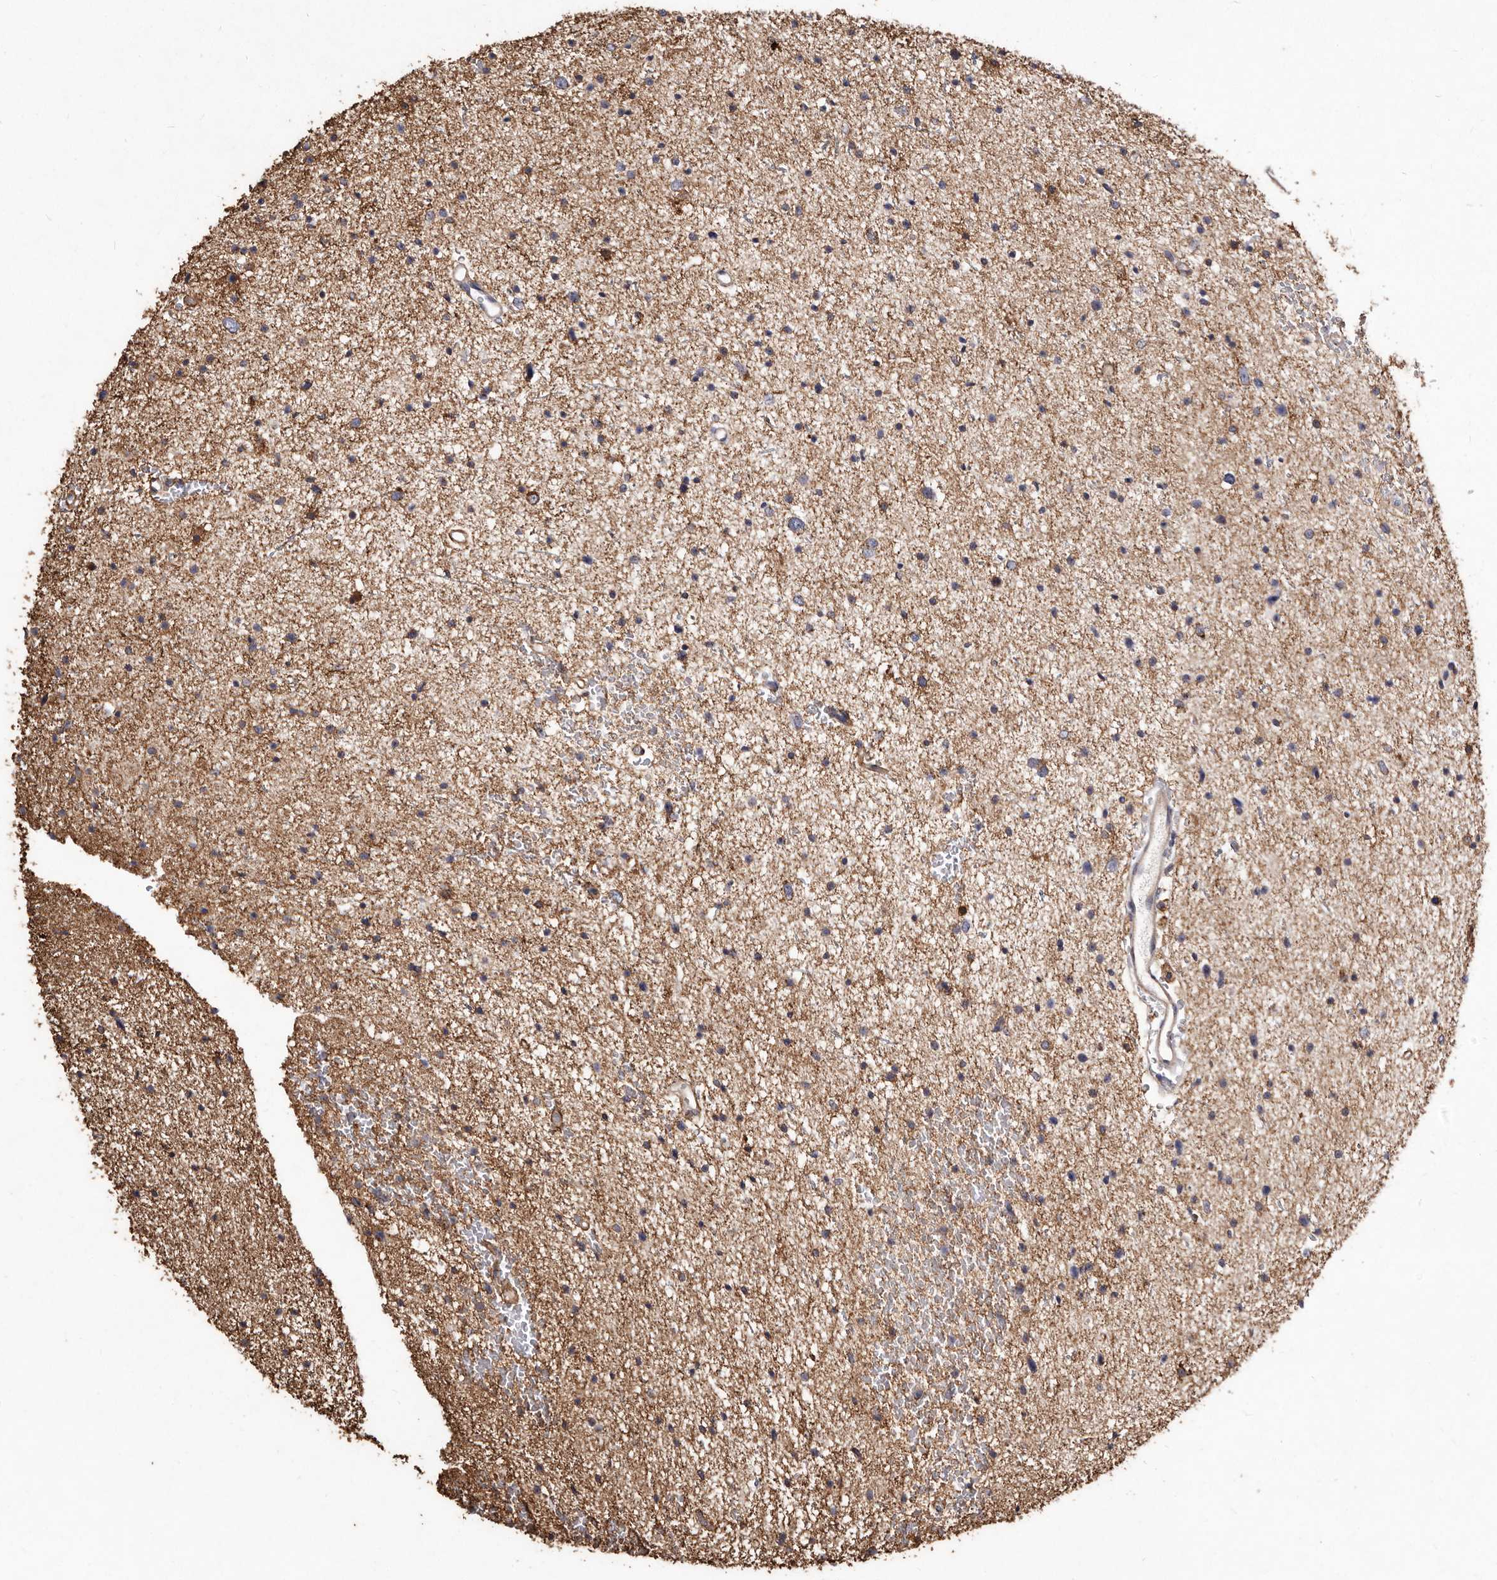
{"staining": {"intensity": "moderate", "quantity": "<25%", "location": "cytoplasmic/membranous"}, "tissue": "glioma", "cell_type": "Tumor cells", "image_type": "cancer", "snomed": [{"axis": "morphology", "description": "Glioma, malignant, Low grade"}, {"axis": "topography", "description": "Brain"}], "caption": "High-magnification brightfield microscopy of malignant glioma (low-grade) stained with DAB (brown) and counterstained with hematoxylin (blue). tumor cells exhibit moderate cytoplasmic/membranous staining is seen in approximately<25% of cells. (DAB (3,3'-diaminobenzidine) IHC with brightfield microscopy, high magnification).", "gene": "STEAP2", "patient": {"sex": "female", "age": 37}}